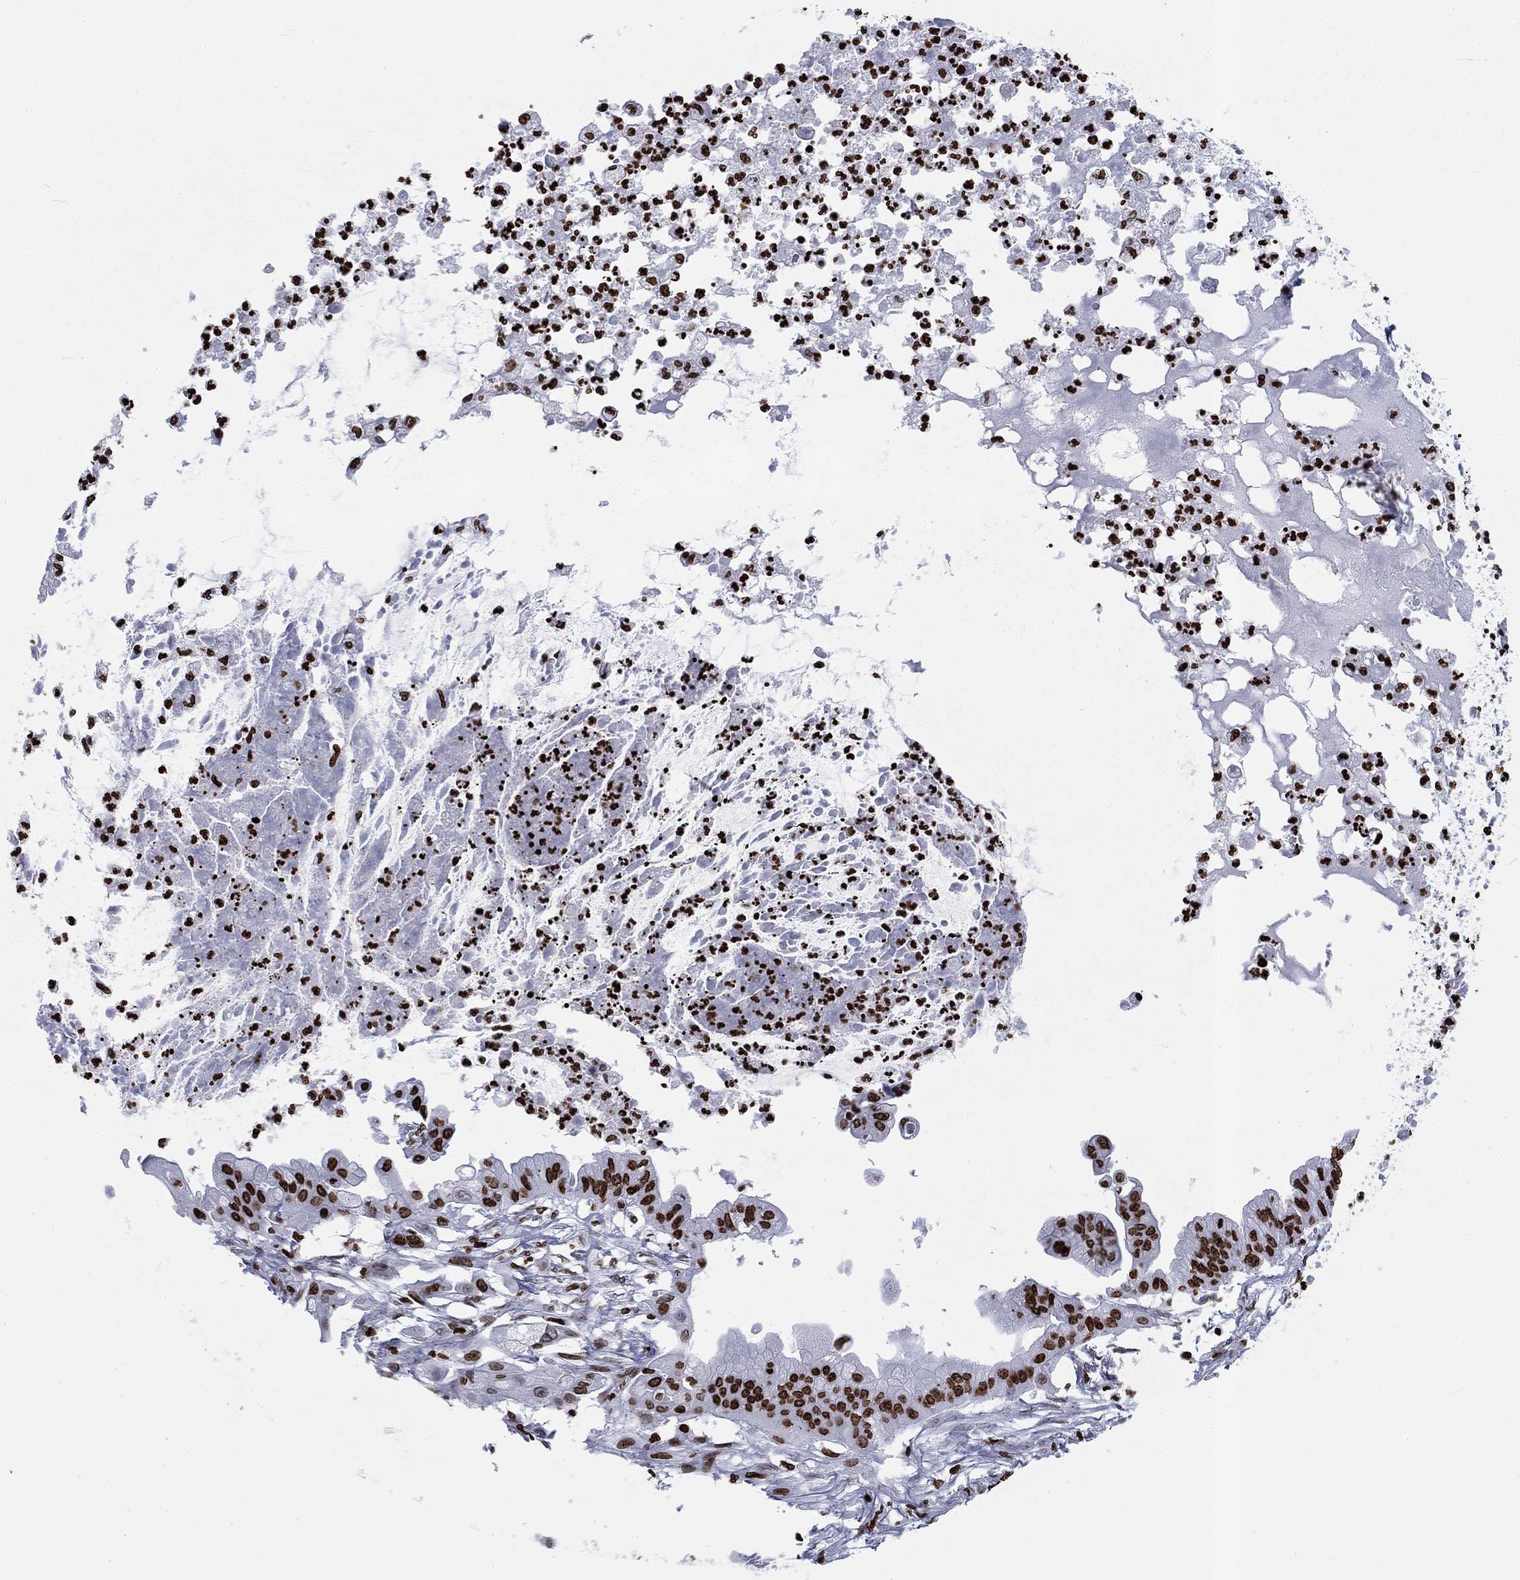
{"staining": {"intensity": "strong", "quantity": ">75%", "location": "nuclear"}, "tissue": "pancreatic cancer", "cell_type": "Tumor cells", "image_type": "cancer", "snomed": [{"axis": "morphology", "description": "Normal tissue, NOS"}, {"axis": "morphology", "description": "Adenocarcinoma, NOS"}, {"axis": "topography", "description": "Pancreas"}], "caption": "Pancreatic cancer stained with IHC shows strong nuclear expression in approximately >75% of tumor cells.", "gene": "H1-5", "patient": {"sex": "female", "age": 58}}